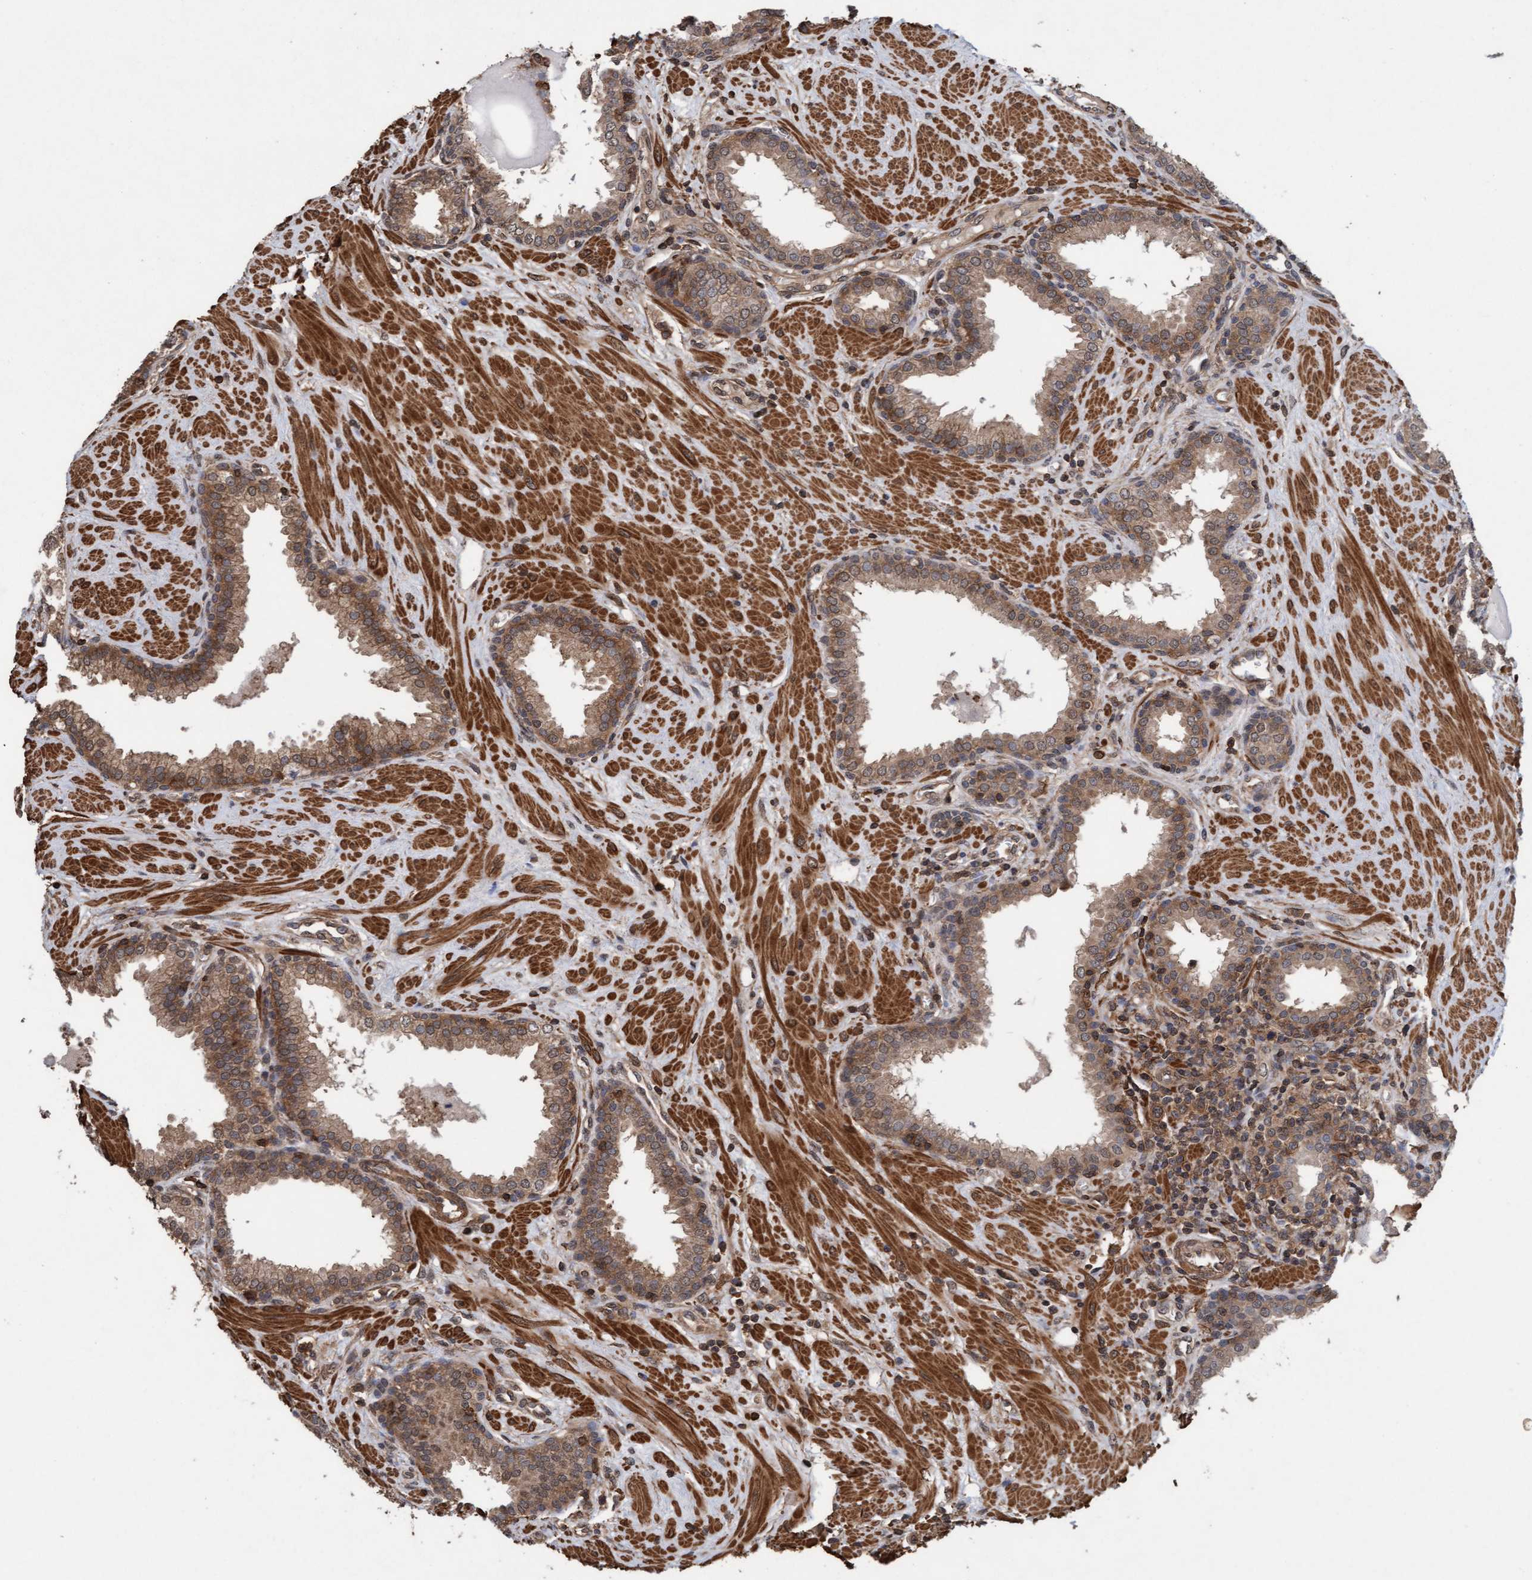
{"staining": {"intensity": "moderate", "quantity": ">75%", "location": "cytoplasmic/membranous"}, "tissue": "prostate", "cell_type": "Glandular cells", "image_type": "normal", "snomed": [{"axis": "morphology", "description": "Normal tissue, NOS"}, {"axis": "topography", "description": "Prostate"}], "caption": "Immunohistochemistry (IHC) photomicrograph of unremarkable prostate stained for a protein (brown), which shows medium levels of moderate cytoplasmic/membranous staining in about >75% of glandular cells.", "gene": "FXR2", "patient": {"sex": "male", "age": 51}}